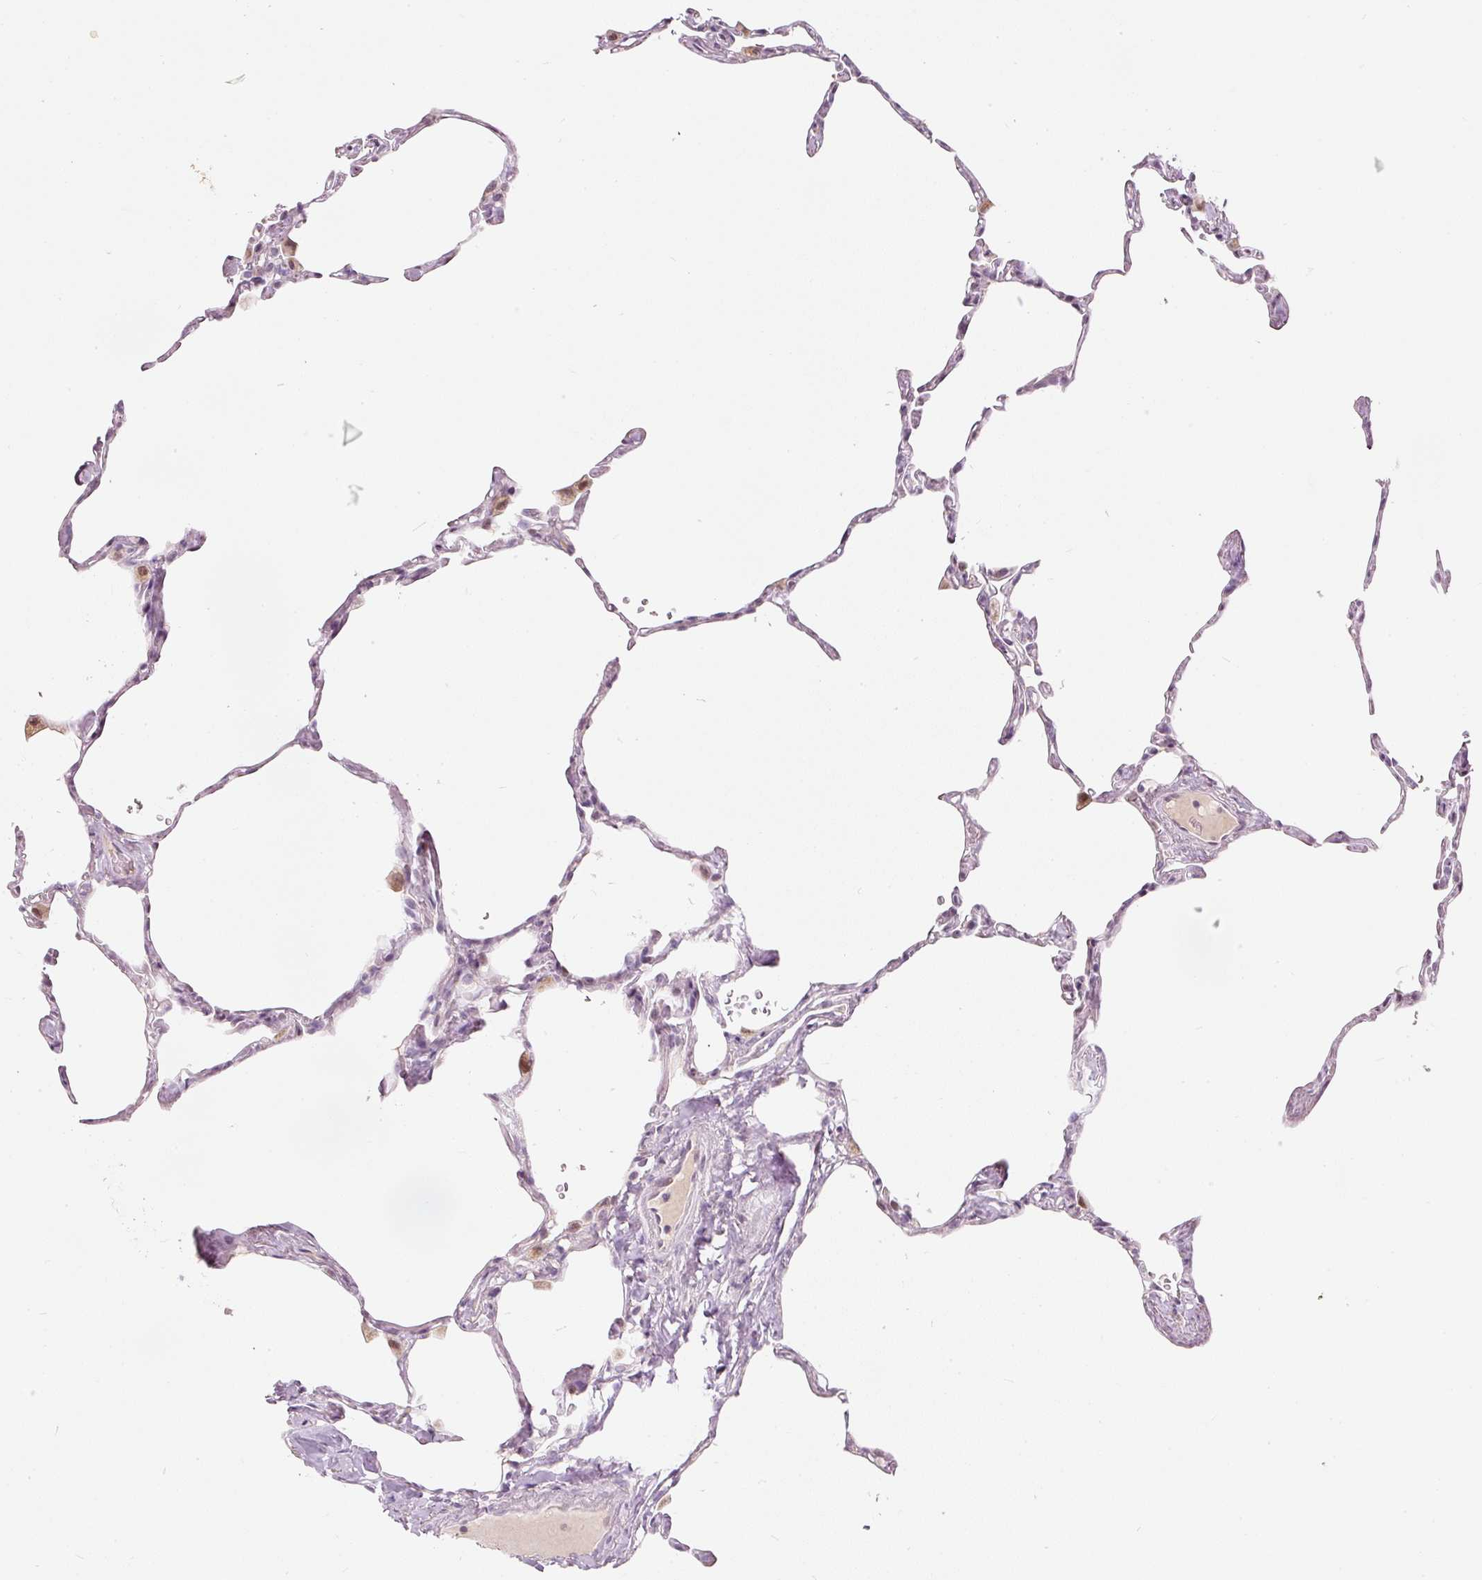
{"staining": {"intensity": "negative", "quantity": "none", "location": "none"}, "tissue": "lung", "cell_type": "Alveolar cells", "image_type": "normal", "snomed": [{"axis": "morphology", "description": "Normal tissue, NOS"}, {"axis": "topography", "description": "Lung"}], "caption": "Photomicrograph shows no protein expression in alveolar cells of benign lung. Nuclei are stained in blue.", "gene": "RNF39", "patient": {"sex": "male", "age": 65}}